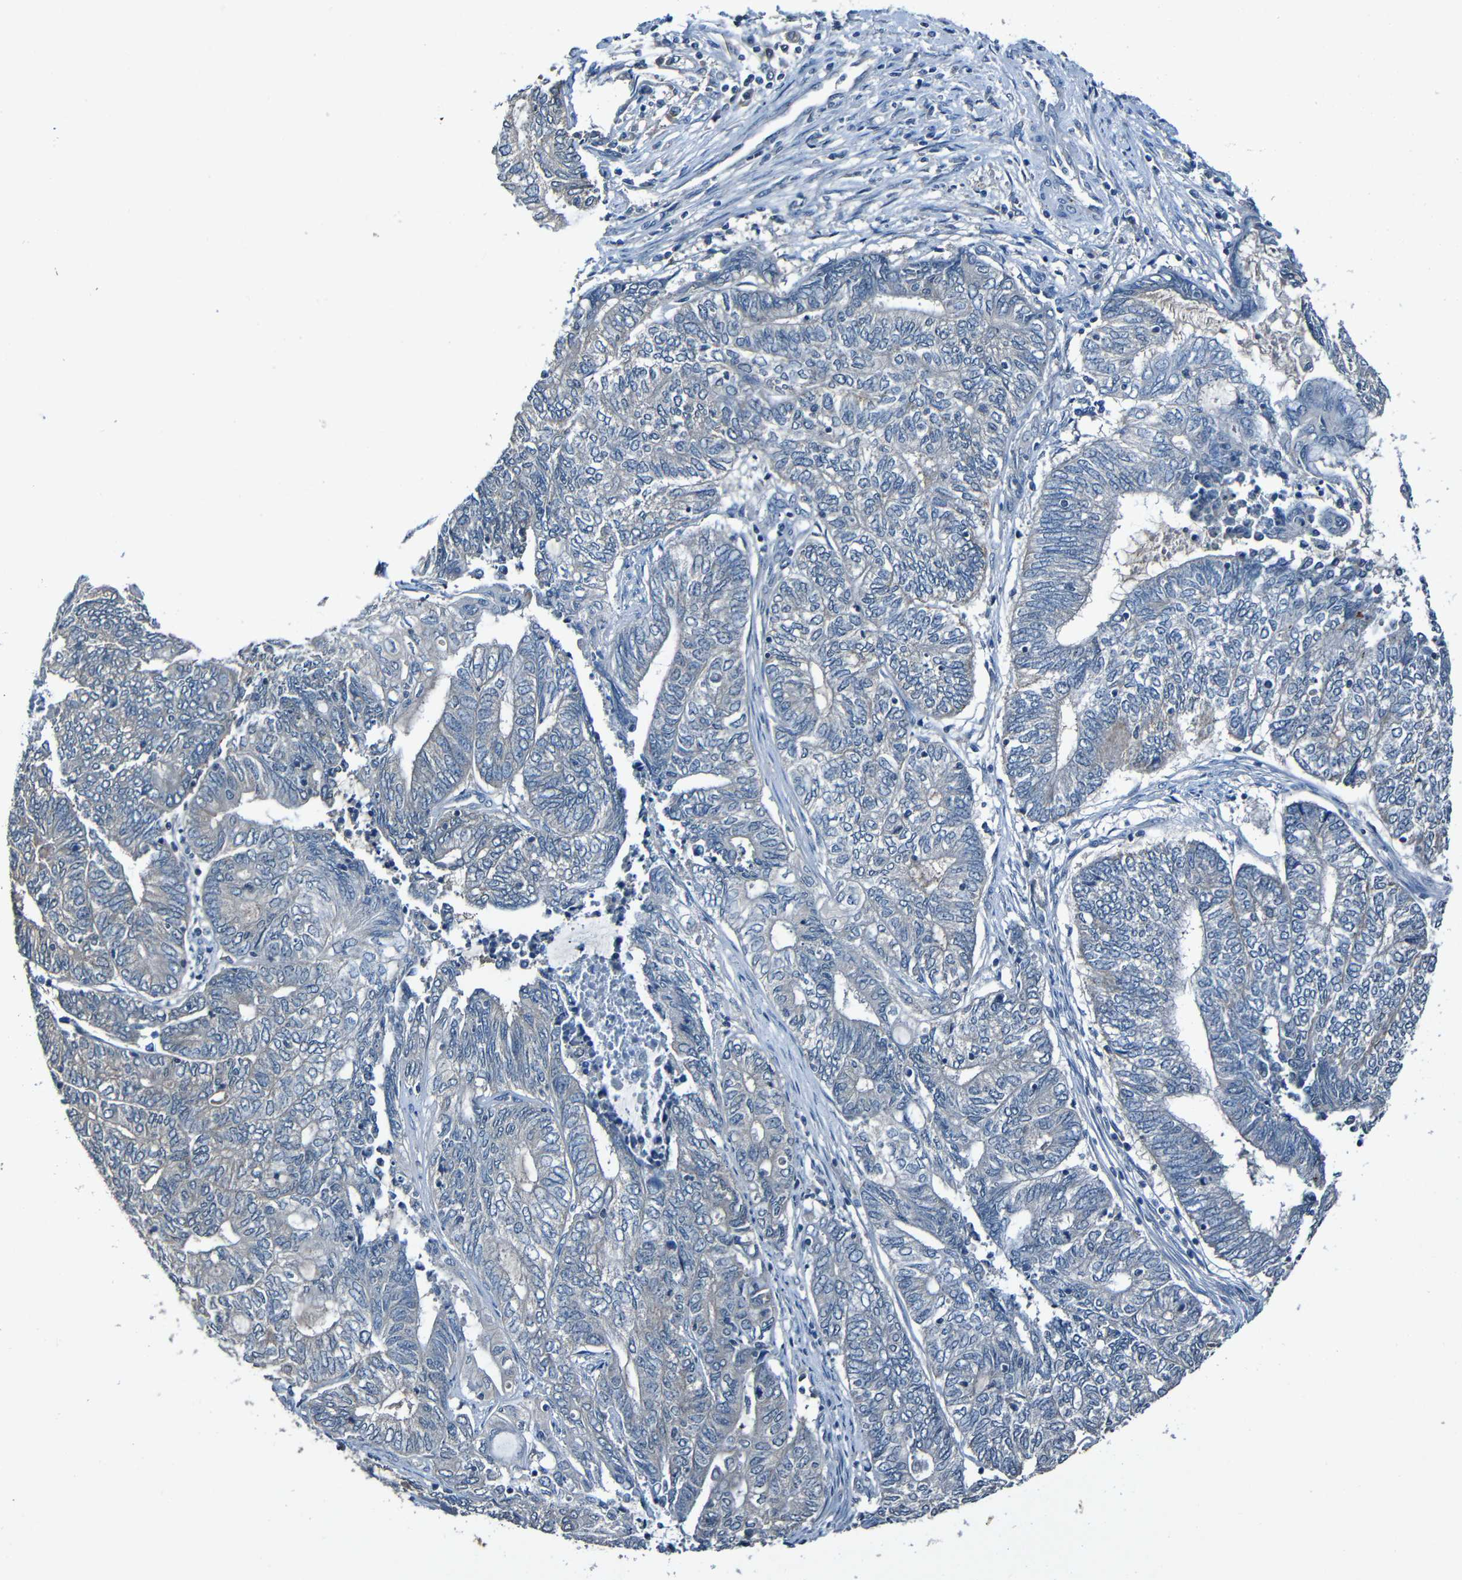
{"staining": {"intensity": "negative", "quantity": "none", "location": "none"}, "tissue": "endometrial cancer", "cell_type": "Tumor cells", "image_type": "cancer", "snomed": [{"axis": "morphology", "description": "Adenocarcinoma, NOS"}, {"axis": "topography", "description": "Uterus"}, {"axis": "topography", "description": "Endometrium"}], "caption": "A histopathology image of human endometrial adenocarcinoma is negative for staining in tumor cells.", "gene": "LRRC70", "patient": {"sex": "female", "age": 70}}